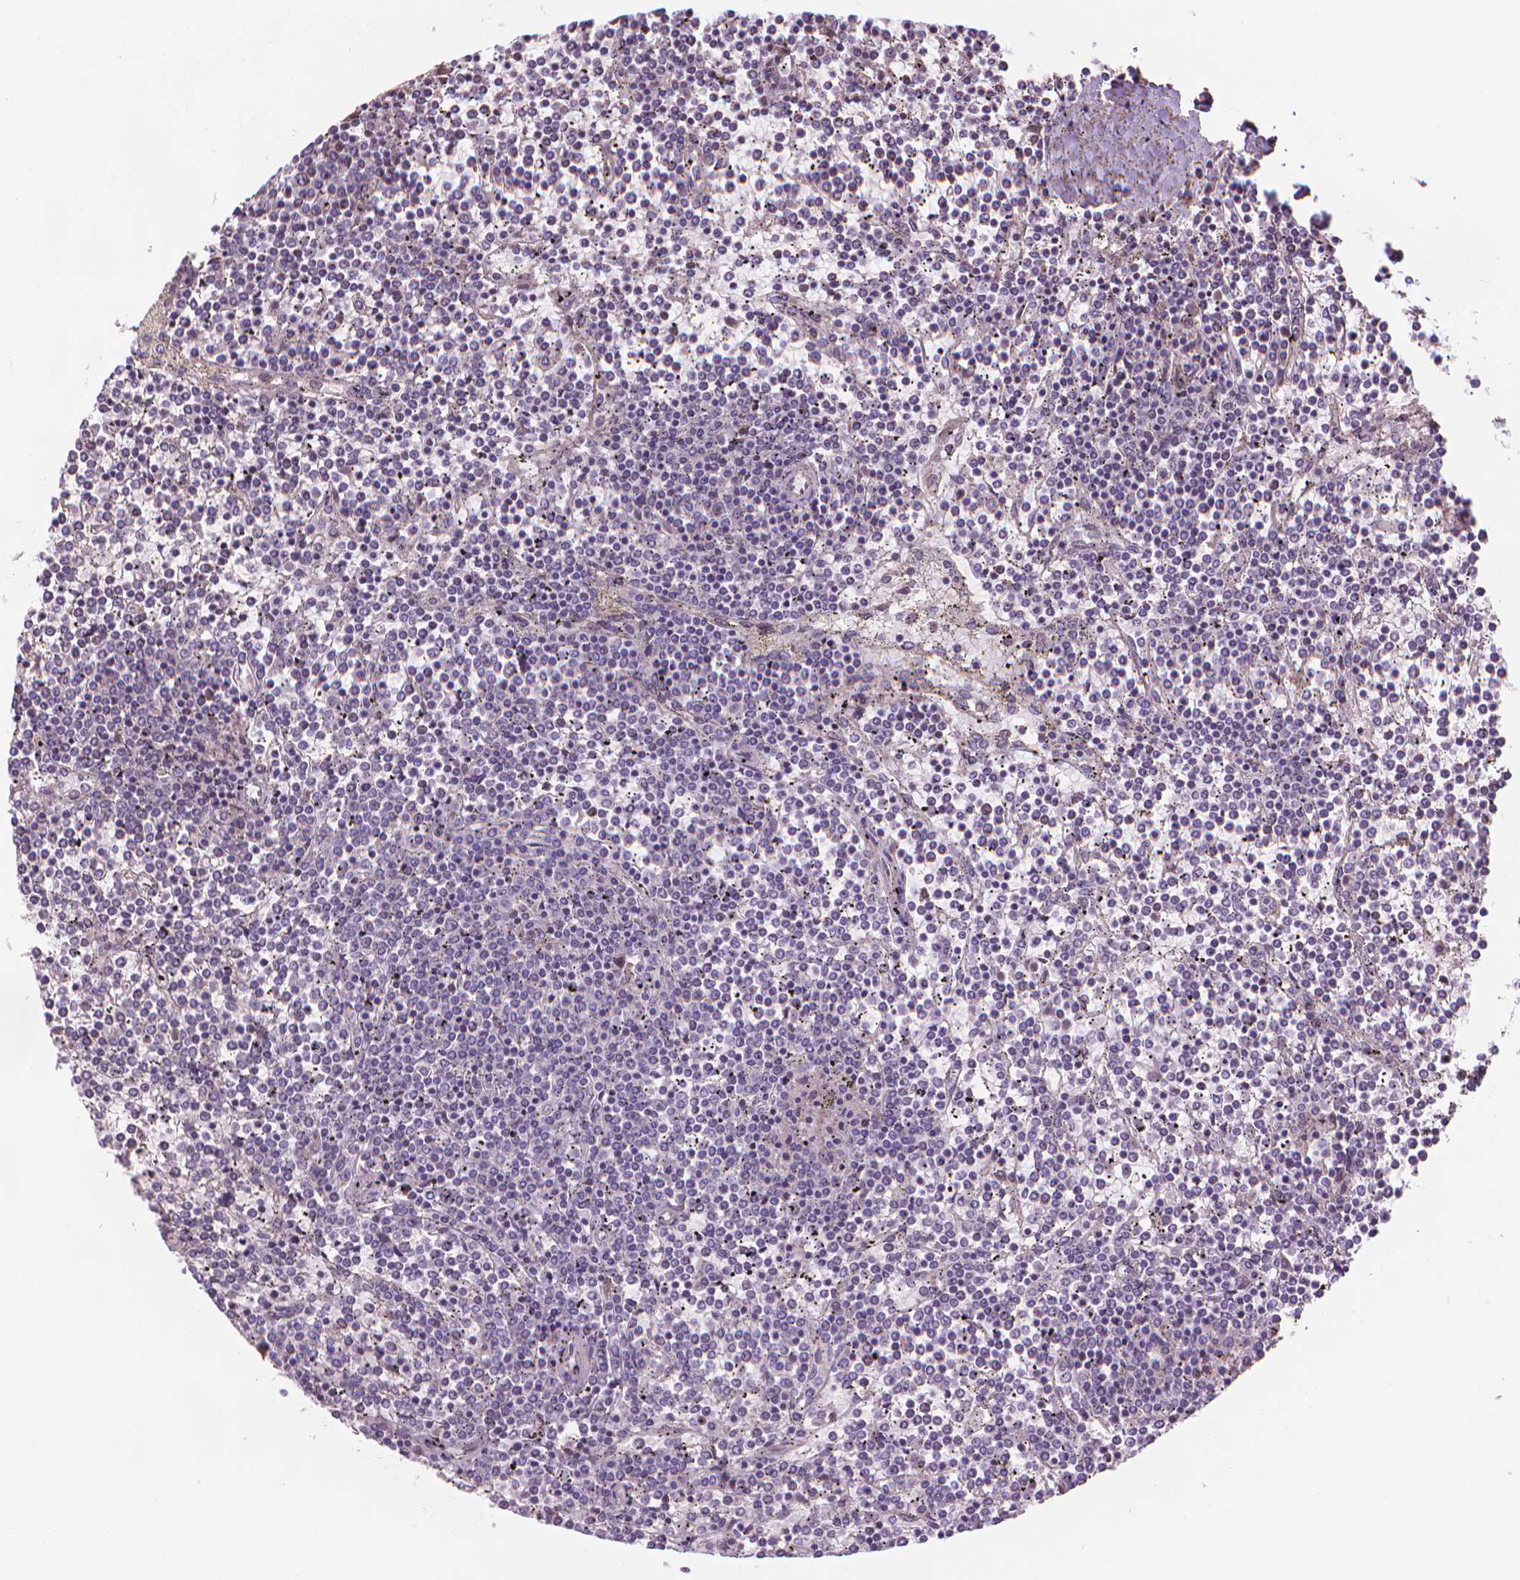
{"staining": {"intensity": "negative", "quantity": "none", "location": "none"}, "tissue": "lymphoma", "cell_type": "Tumor cells", "image_type": "cancer", "snomed": [{"axis": "morphology", "description": "Malignant lymphoma, non-Hodgkin's type, Low grade"}, {"axis": "topography", "description": "Spleen"}], "caption": "DAB immunohistochemical staining of human malignant lymphoma, non-Hodgkin's type (low-grade) exhibits no significant positivity in tumor cells.", "gene": "IFFO1", "patient": {"sex": "female", "age": 19}}